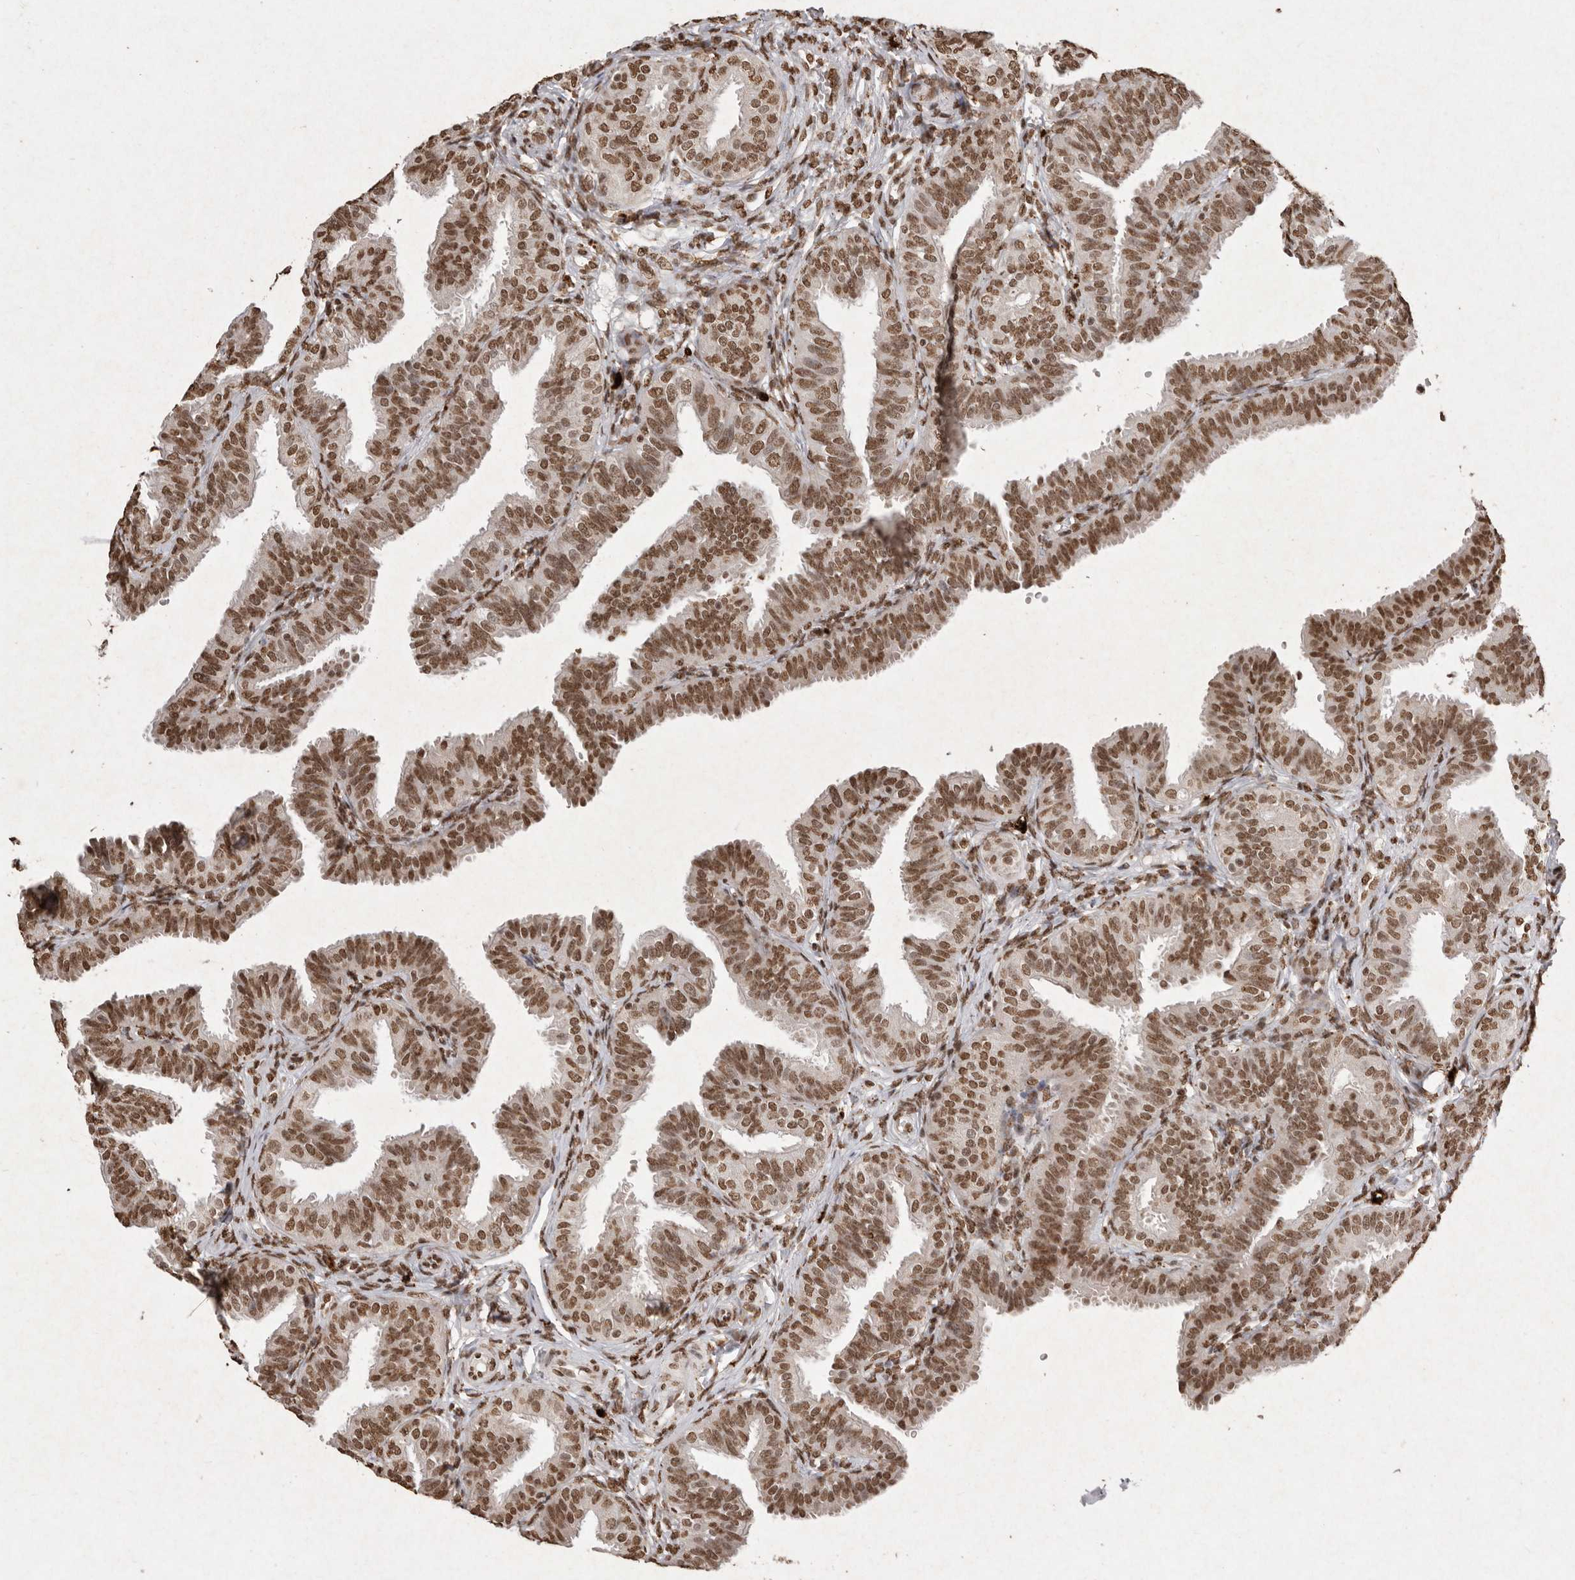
{"staining": {"intensity": "moderate", "quantity": ">75%", "location": "nuclear"}, "tissue": "fallopian tube", "cell_type": "Glandular cells", "image_type": "normal", "snomed": [{"axis": "morphology", "description": "Normal tissue, NOS"}, {"axis": "topography", "description": "Fallopian tube"}], "caption": "Protein analysis of benign fallopian tube reveals moderate nuclear positivity in approximately >75% of glandular cells.", "gene": "NKX3", "patient": {"sex": "female", "age": 35}}